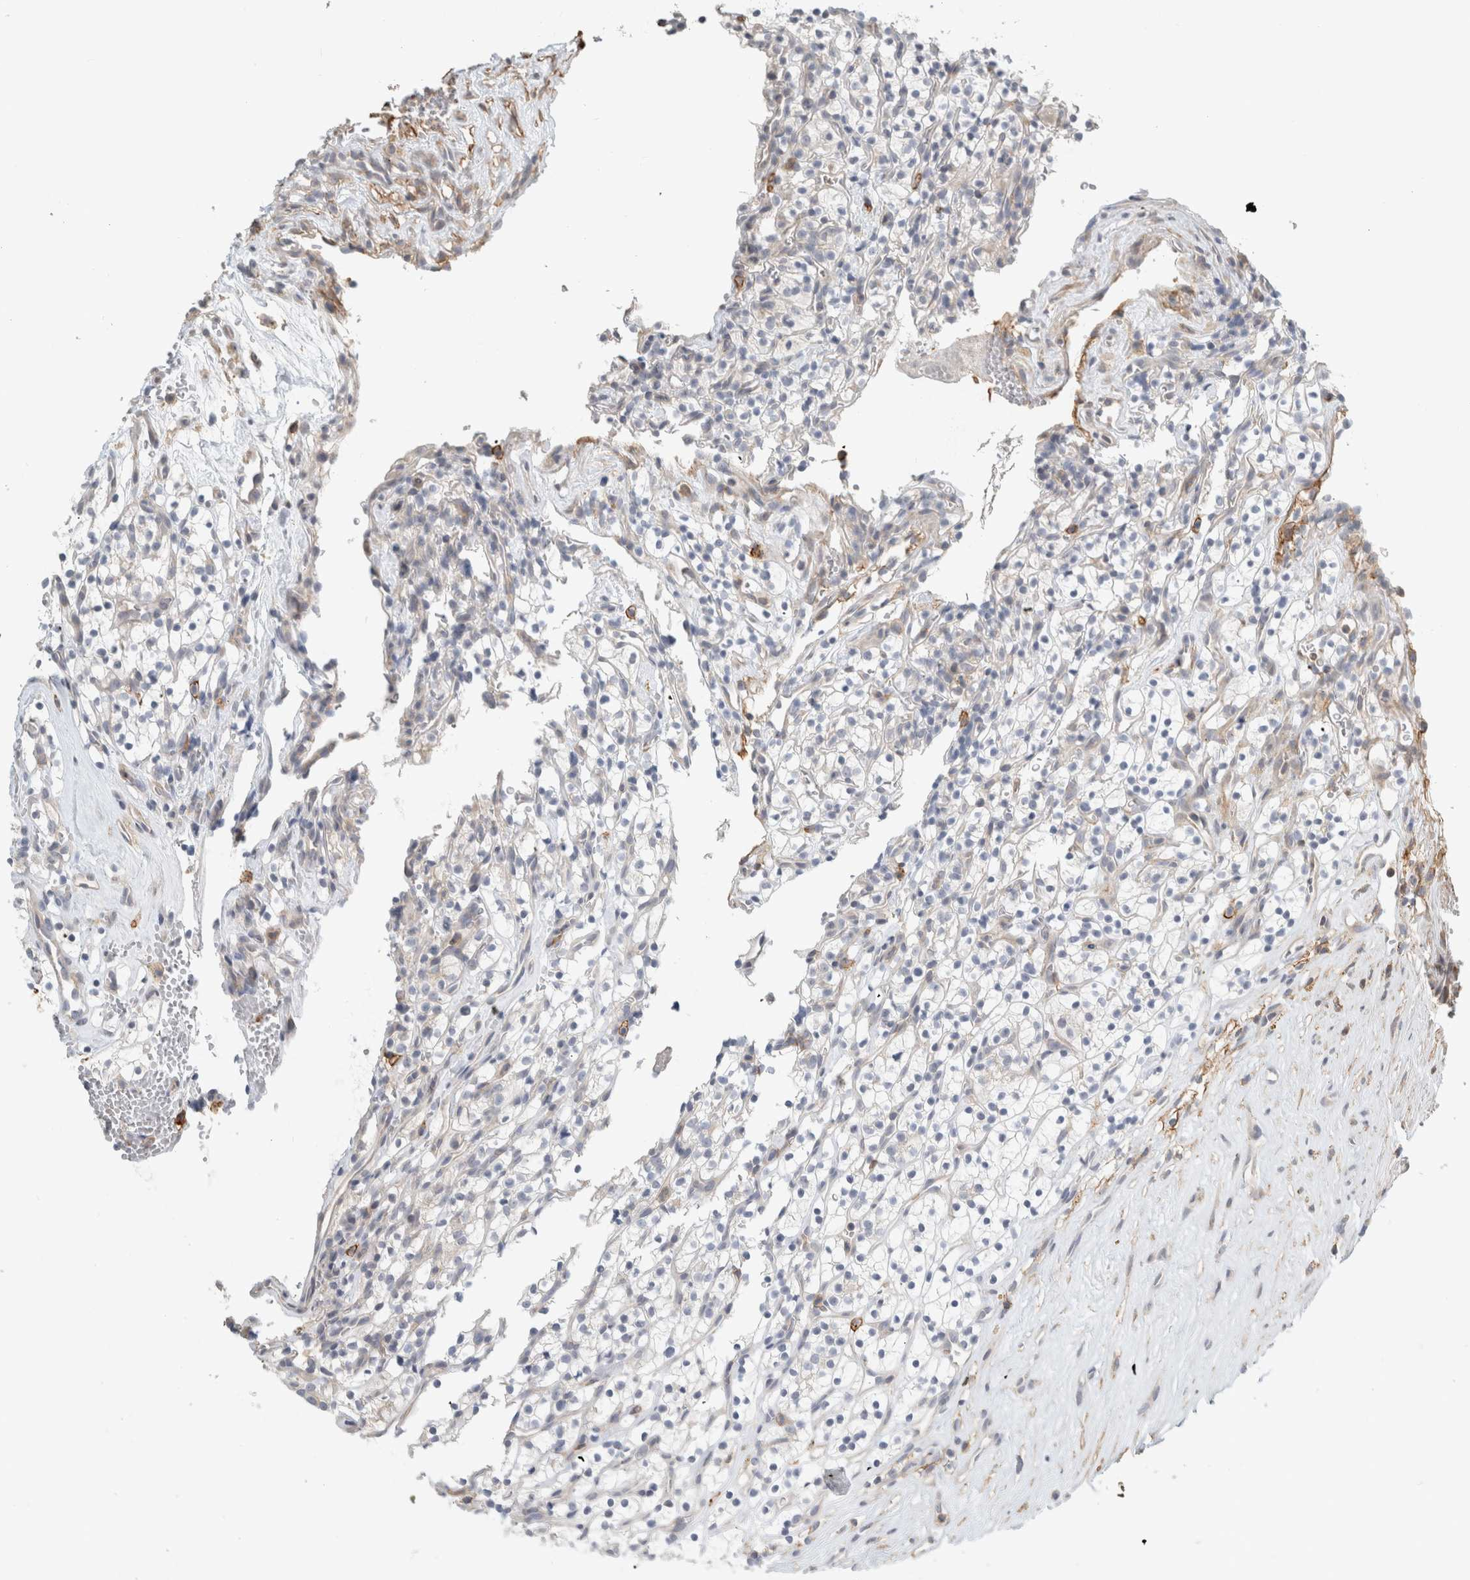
{"staining": {"intensity": "negative", "quantity": "none", "location": "none"}, "tissue": "renal cancer", "cell_type": "Tumor cells", "image_type": "cancer", "snomed": [{"axis": "morphology", "description": "Adenocarcinoma, NOS"}, {"axis": "topography", "description": "Kidney"}], "caption": "High magnification brightfield microscopy of renal cancer stained with DAB (brown) and counterstained with hematoxylin (blue): tumor cells show no significant positivity.", "gene": "ERCC6L2", "patient": {"sex": "female", "age": 57}}